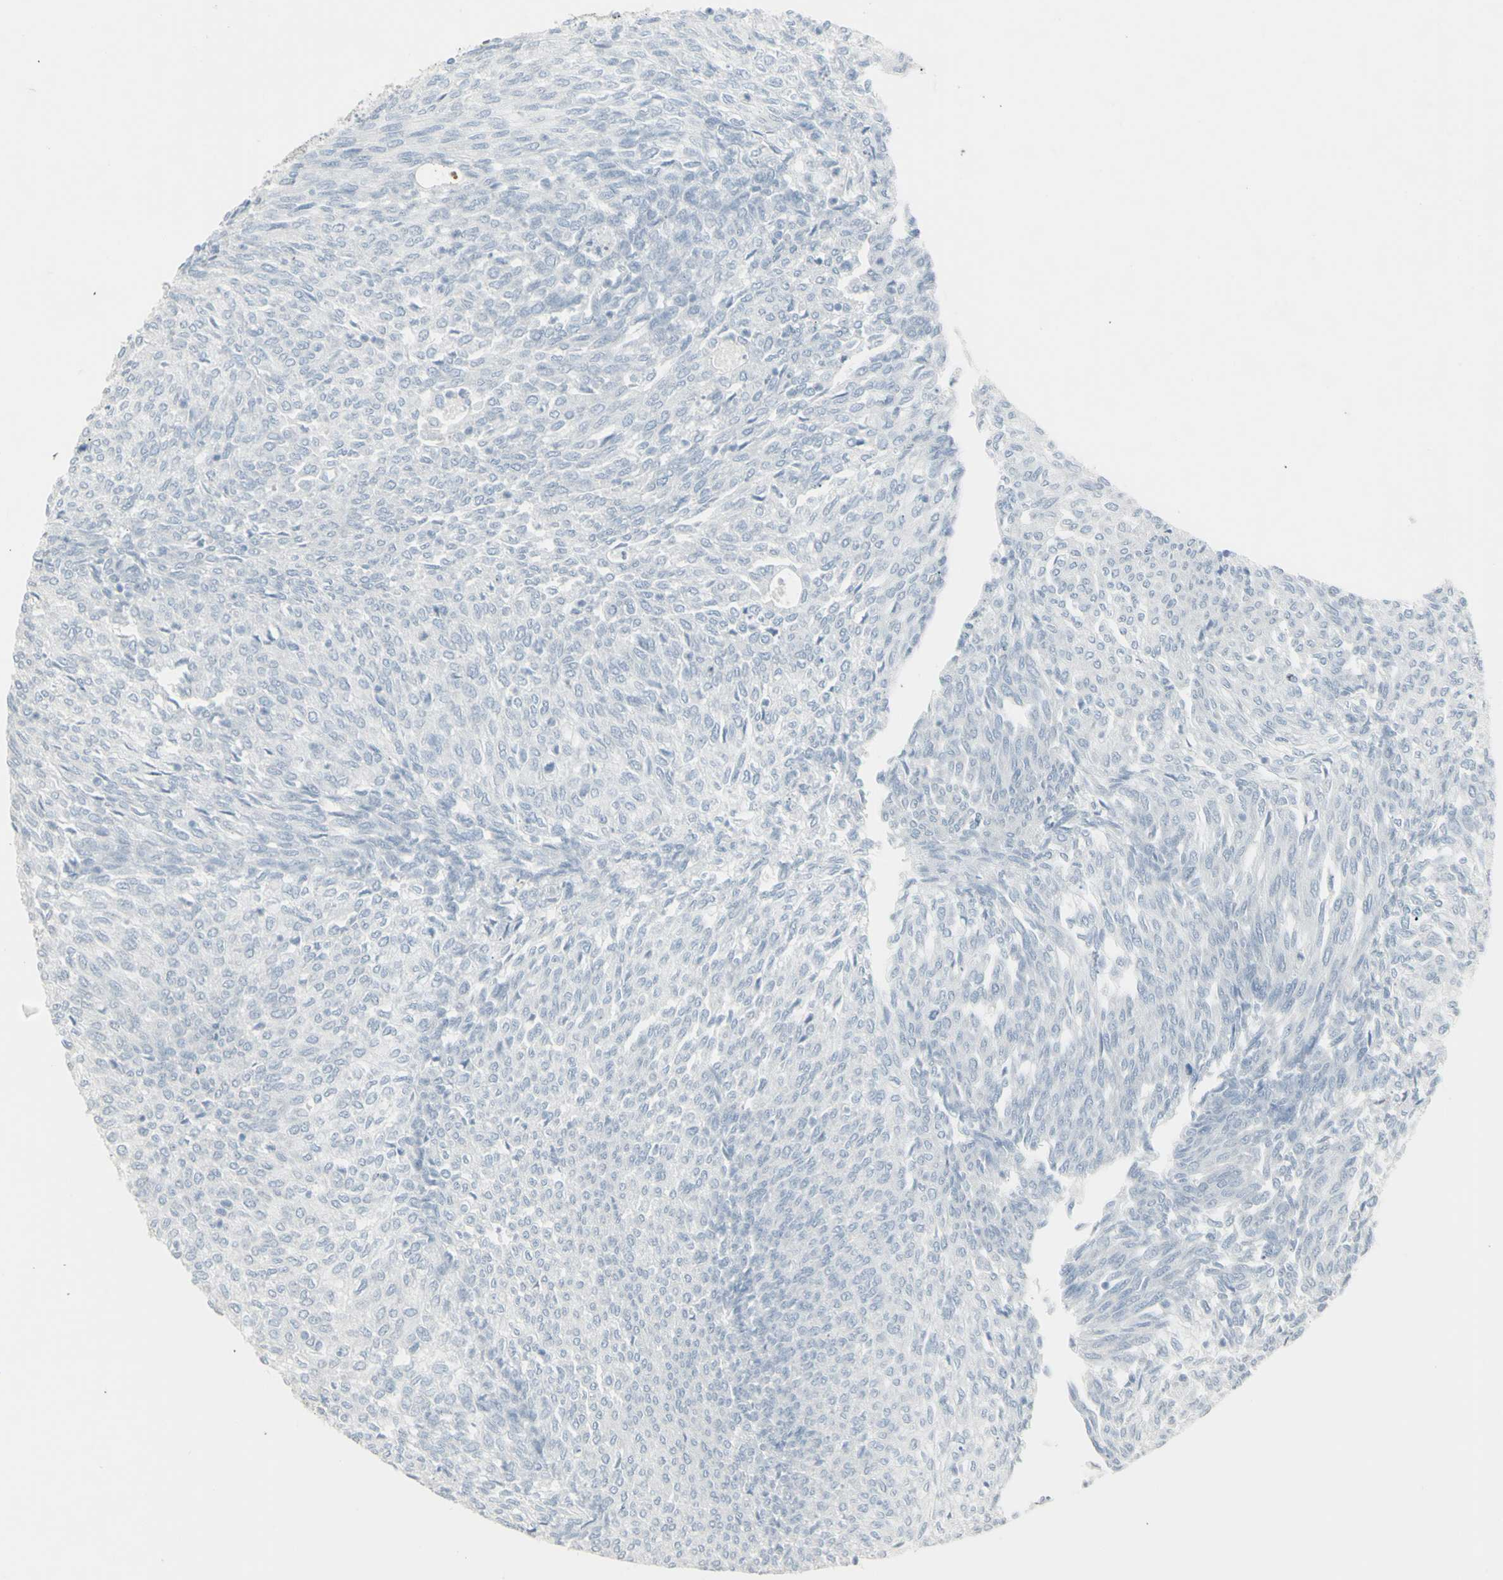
{"staining": {"intensity": "negative", "quantity": "none", "location": "none"}, "tissue": "urothelial cancer", "cell_type": "Tumor cells", "image_type": "cancer", "snomed": [{"axis": "morphology", "description": "Urothelial carcinoma, Low grade"}, {"axis": "topography", "description": "Urinary bladder"}], "caption": "IHC photomicrograph of human low-grade urothelial carcinoma stained for a protein (brown), which reveals no staining in tumor cells.", "gene": "YBX2", "patient": {"sex": "female", "age": 79}}